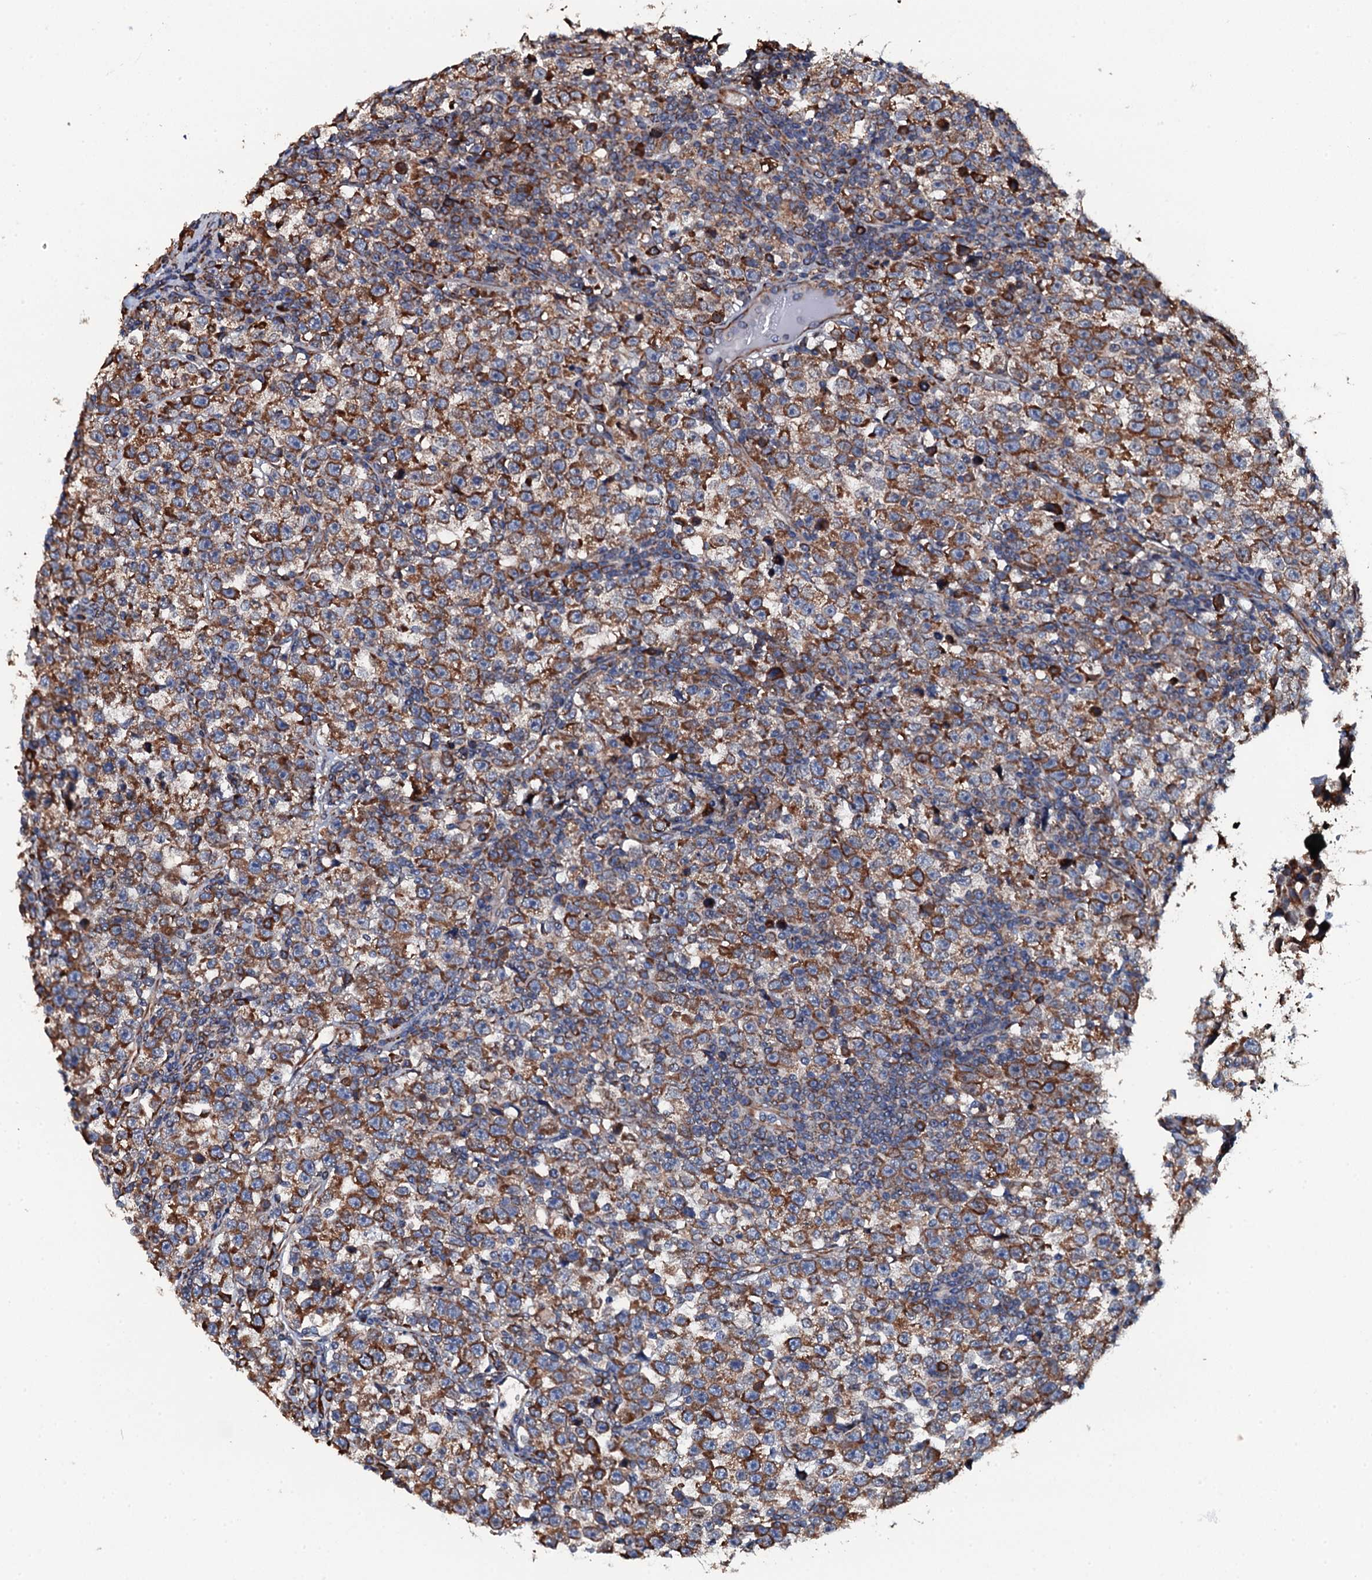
{"staining": {"intensity": "moderate", "quantity": ">75%", "location": "cytoplasmic/membranous"}, "tissue": "testis cancer", "cell_type": "Tumor cells", "image_type": "cancer", "snomed": [{"axis": "morphology", "description": "Normal tissue, NOS"}, {"axis": "morphology", "description": "Seminoma, NOS"}, {"axis": "topography", "description": "Testis"}], "caption": "Tumor cells display moderate cytoplasmic/membranous staining in approximately >75% of cells in testis cancer (seminoma).", "gene": "RAB12", "patient": {"sex": "male", "age": 43}}